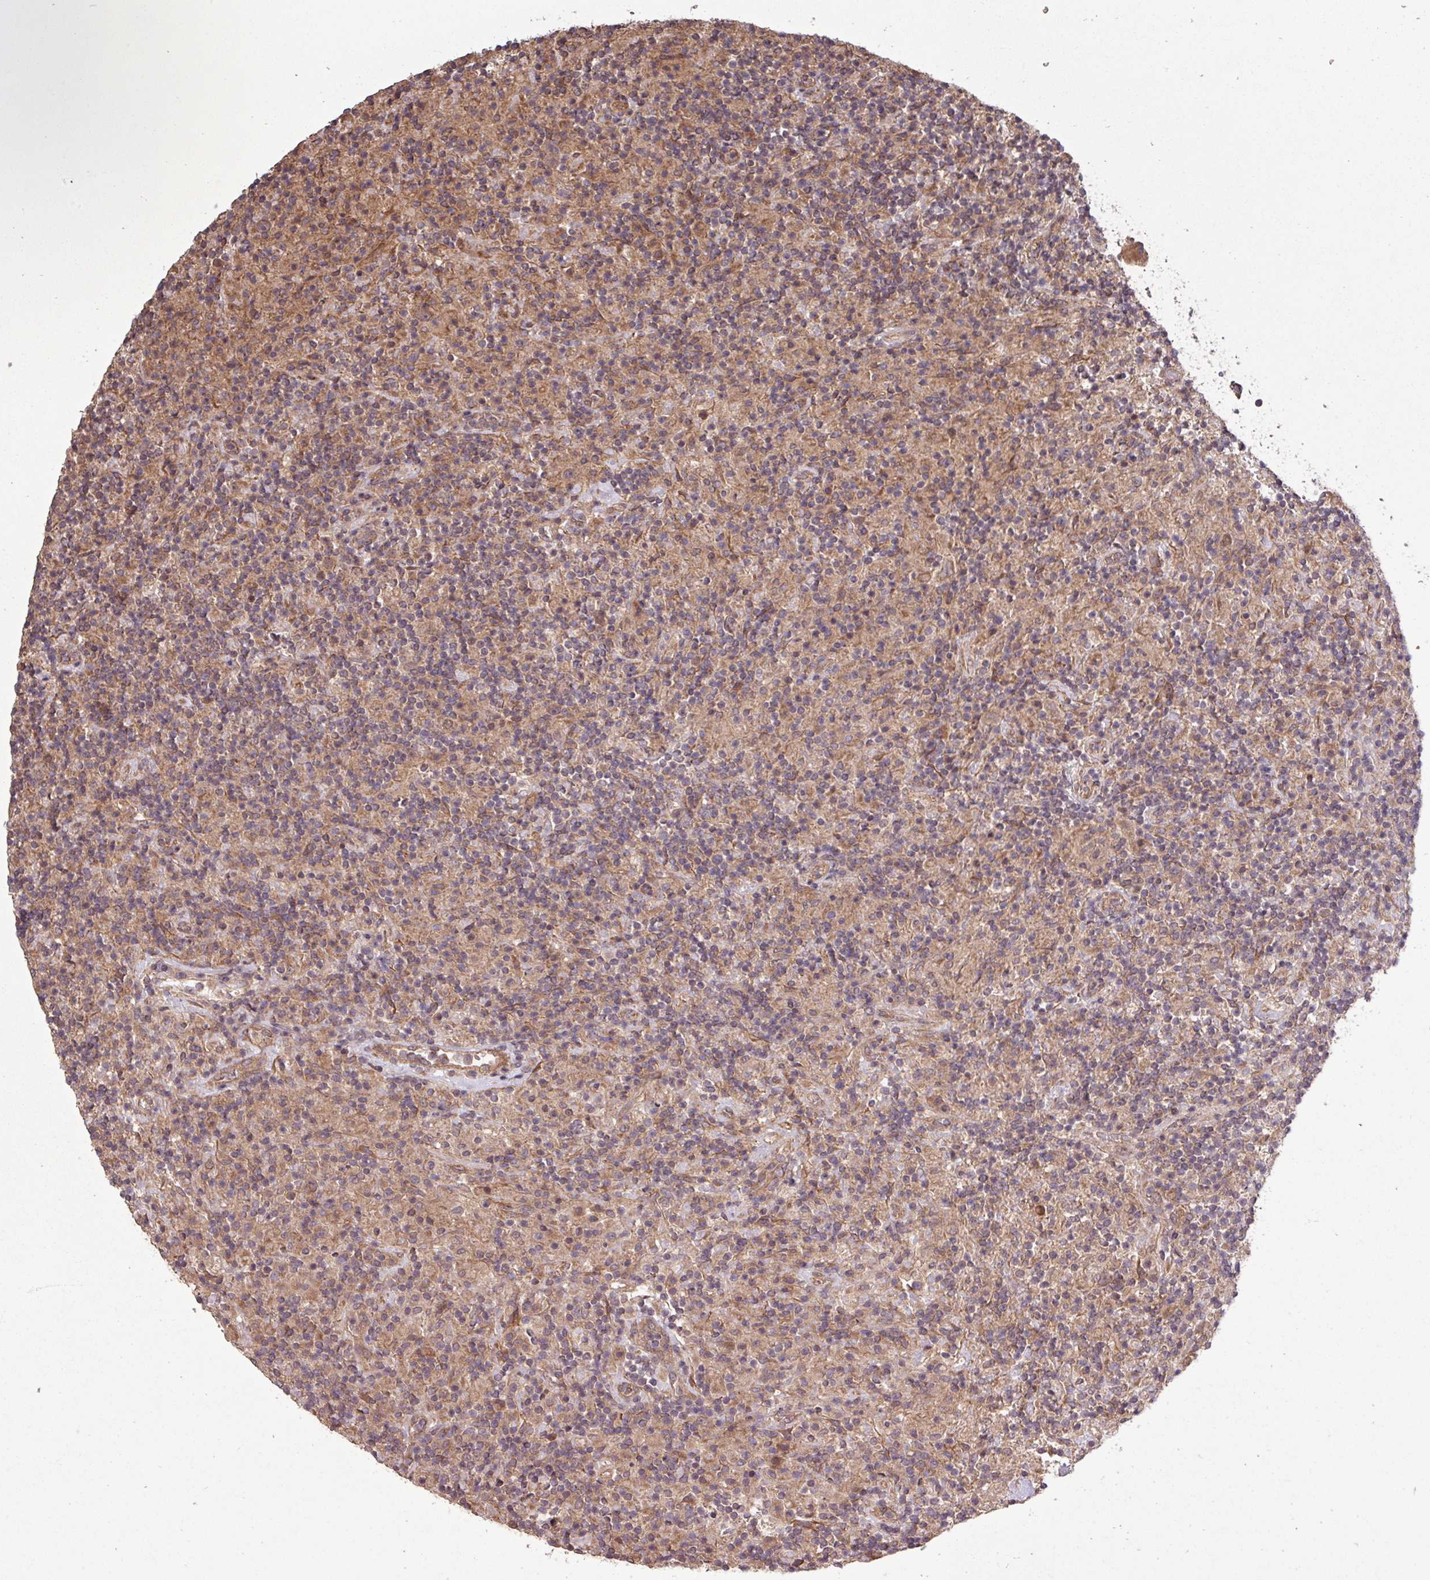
{"staining": {"intensity": "weak", "quantity": ">75%", "location": "cytoplasmic/membranous"}, "tissue": "lymphoma", "cell_type": "Tumor cells", "image_type": "cancer", "snomed": [{"axis": "morphology", "description": "Hodgkin's disease, NOS"}, {"axis": "topography", "description": "Lymph node"}], "caption": "Tumor cells display weak cytoplasmic/membranous positivity in approximately >75% of cells in Hodgkin's disease.", "gene": "TRABD2A", "patient": {"sex": "male", "age": 70}}